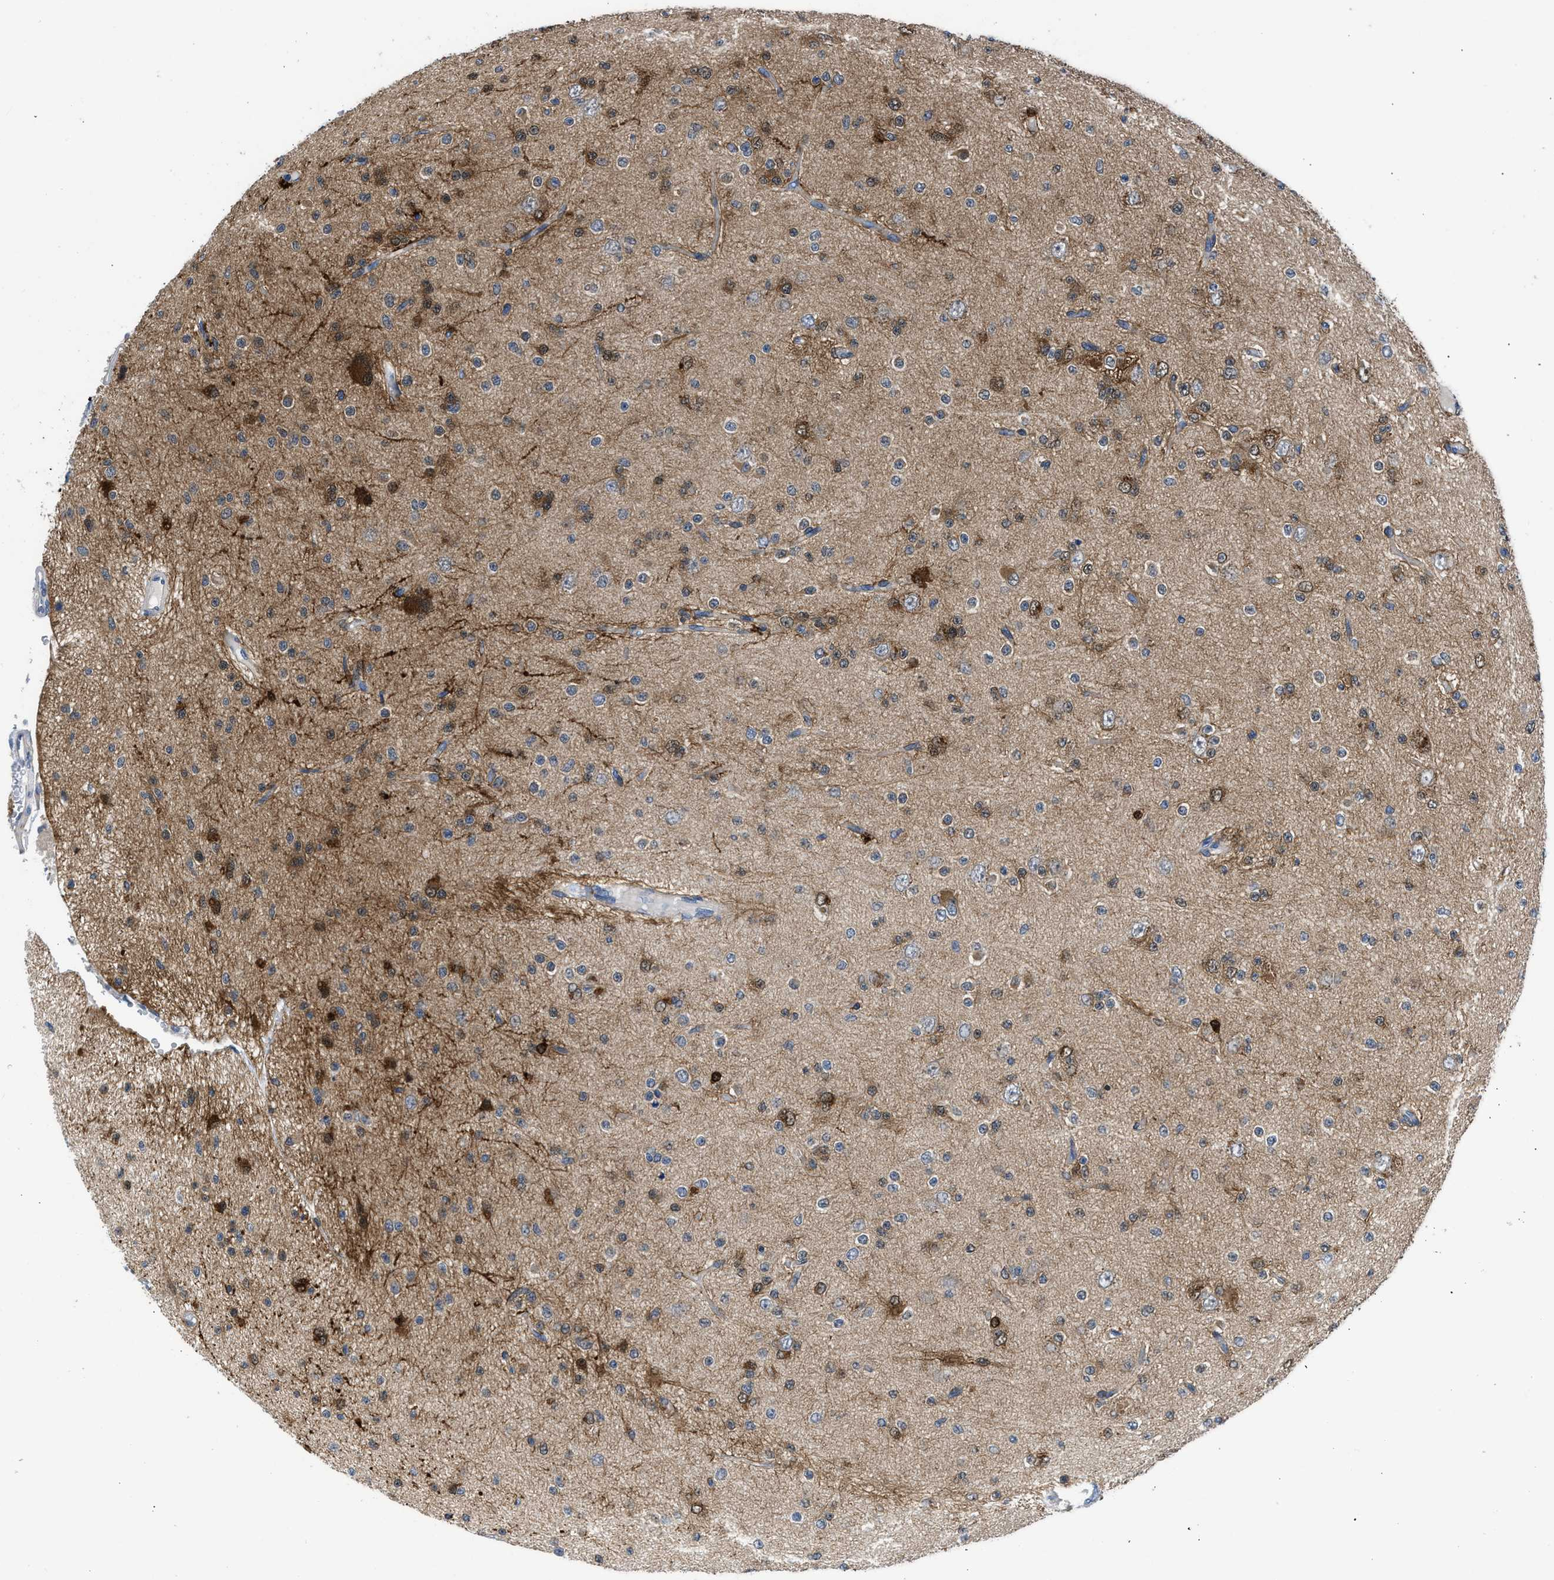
{"staining": {"intensity": "moderate", "quantity": "<25%", "location": "cytoplasmic/membranous,nuclear"}, "tissue": "glioma", "cell_type": "Tumor cells", "image_type": "cancer", "snomed": [{"axis": "morphology", "description": "Glioma, malignant, Low grade"}, {"axis": "topography", "description": "Brain"}], "caption": "IHC of human glioma exhibits low levels of moderate cytoplasmic/membranous and nuclear positivity in about <25% of tumor cells. Immunohistochemistry stains the protein in brown and the nuclei are stained blue.", "gene": "CBR1", "patient": {"sex": "male", "age": 38}}